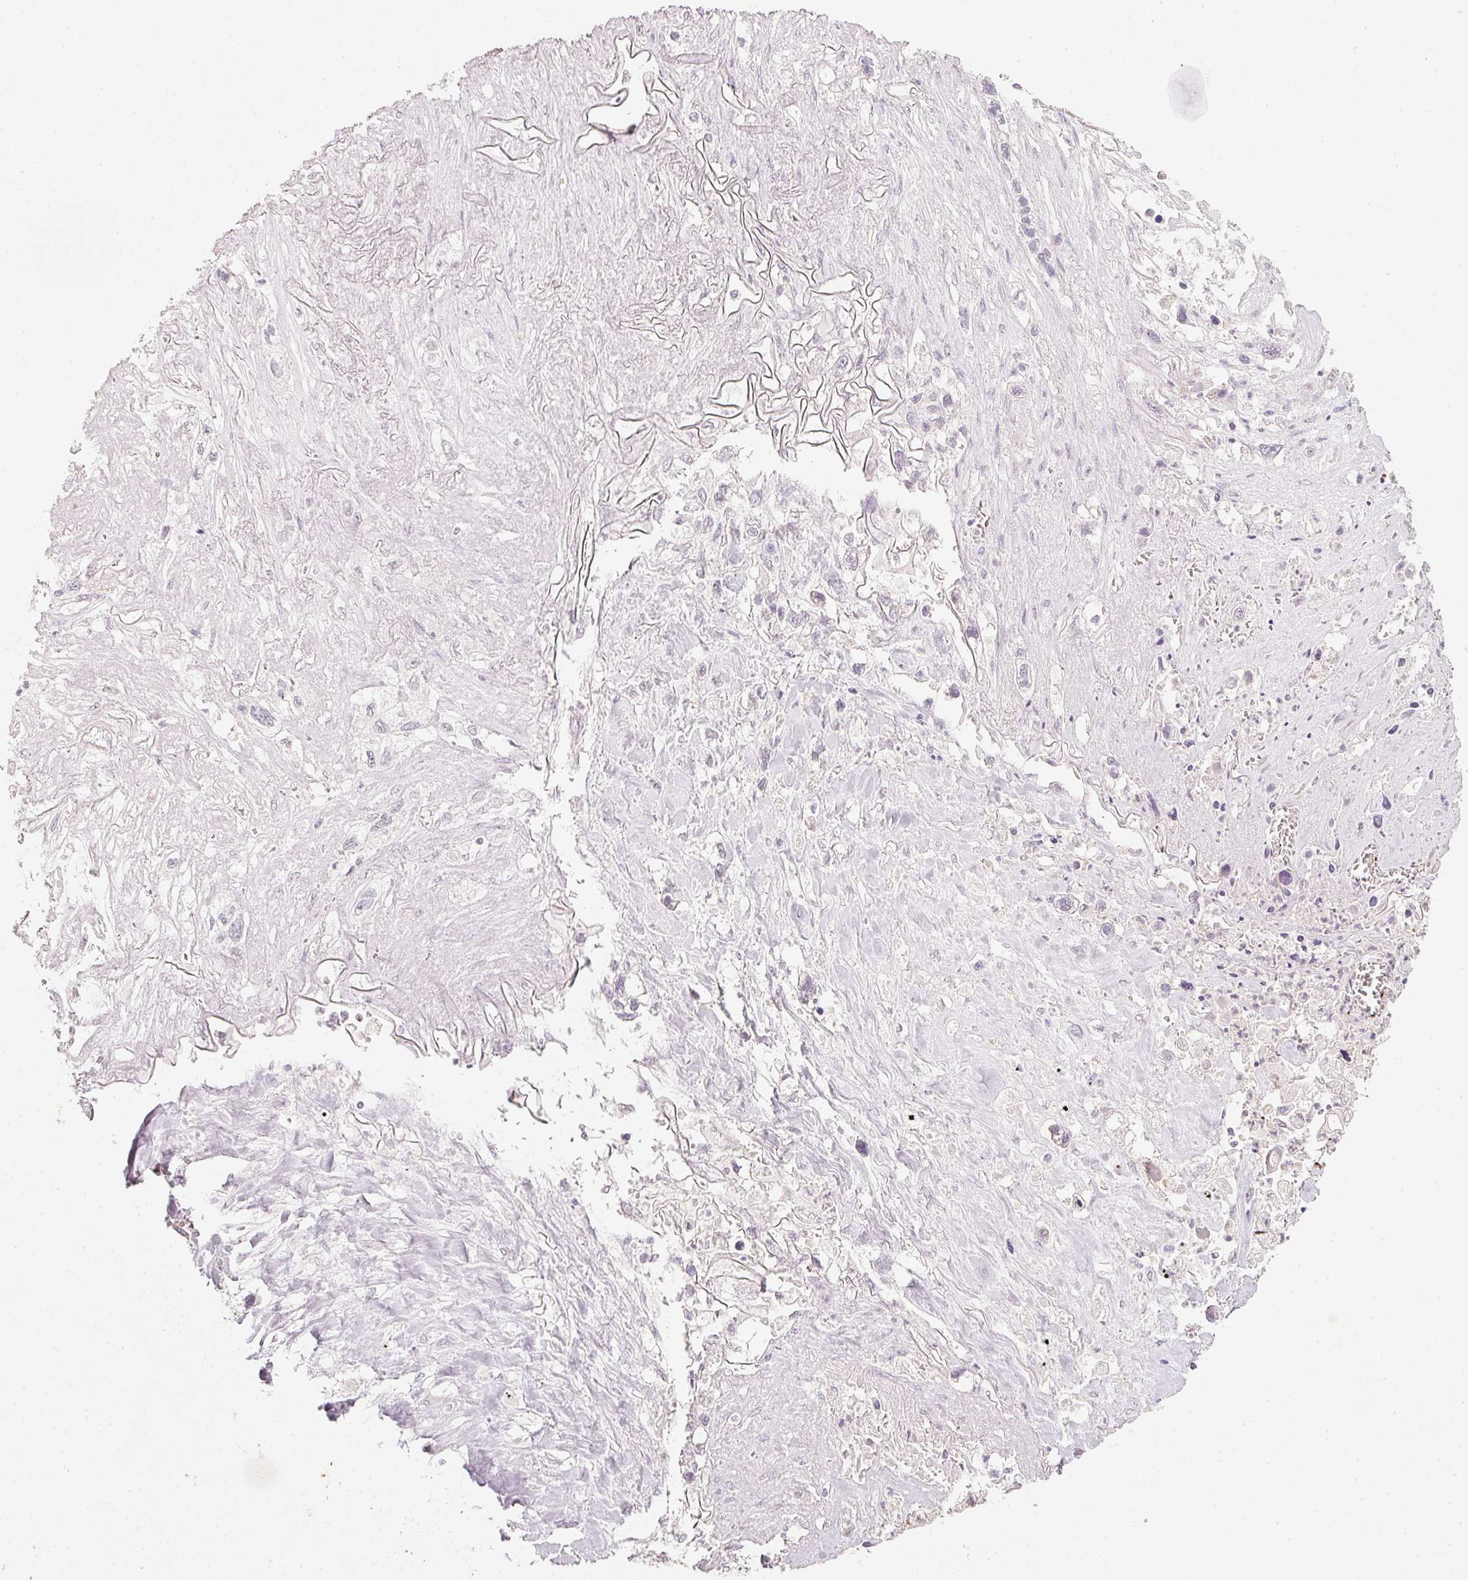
{"staining": {"intensity": "negative", "quantity": "none", "location": "none"}, "tissue": "lung cancer", "cell_type": "Tumor cells", "image_type": "cancer", "snomed": [{"axis": "morphology", "description": "Squamous cell carcinoma, NOS"}, {"axis": "topography", "description": "Lung"}], "caption": "High magnification brightfield microscopy of lung cancer (squamous cell carcinoma) stained with DAB (brown) and counterstained with hematoxylin (blue): tumor cells show no significant expression.", "gene": "STEAP1", "patient": {"sex": "female", "age": 69}}